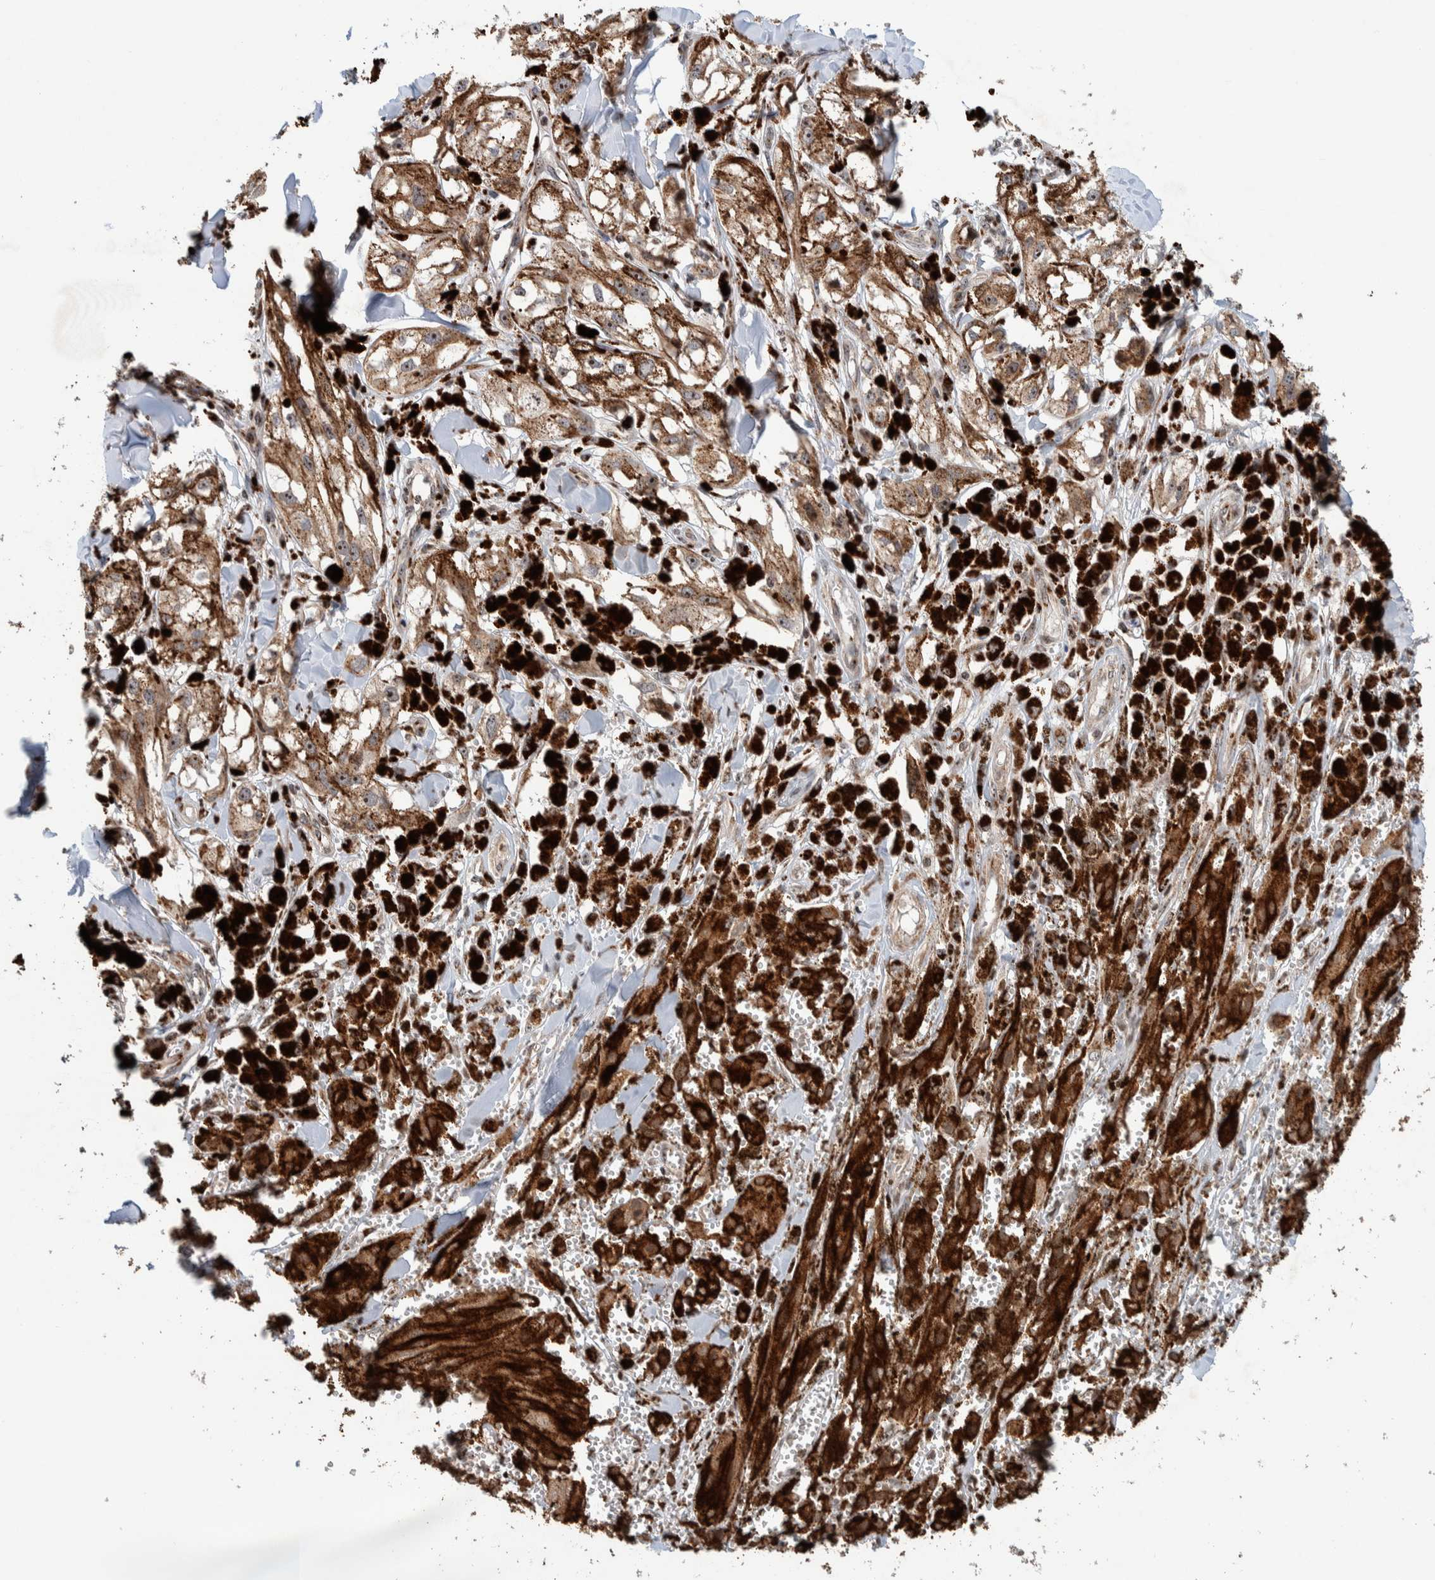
{"staining": {"intensity": "moderate", "quantity": ">75%", "location": "cytoplasmic/membranous,nuclear"}, "tissue": "melanoma", "cell_type": "Tumor cells", "image_type": "cancer", "snomed": [{"axis": "morphology", "description": "Malignant melanoma, NOS"}, {"axis": "topography", "description": "Skin"}], "caption": "DAB (3,3'-diaminobenzidine) immunohistochemical staining of melanoma demonstrates moderate cytoplasmic/membranous and nuclear protein positivity in about >75% of tumor cells. The protein is shown in brown color, while the nuclei are stained blue.", "gene": "CCDC182", "patient": {"sex": "male", "age": 88}}